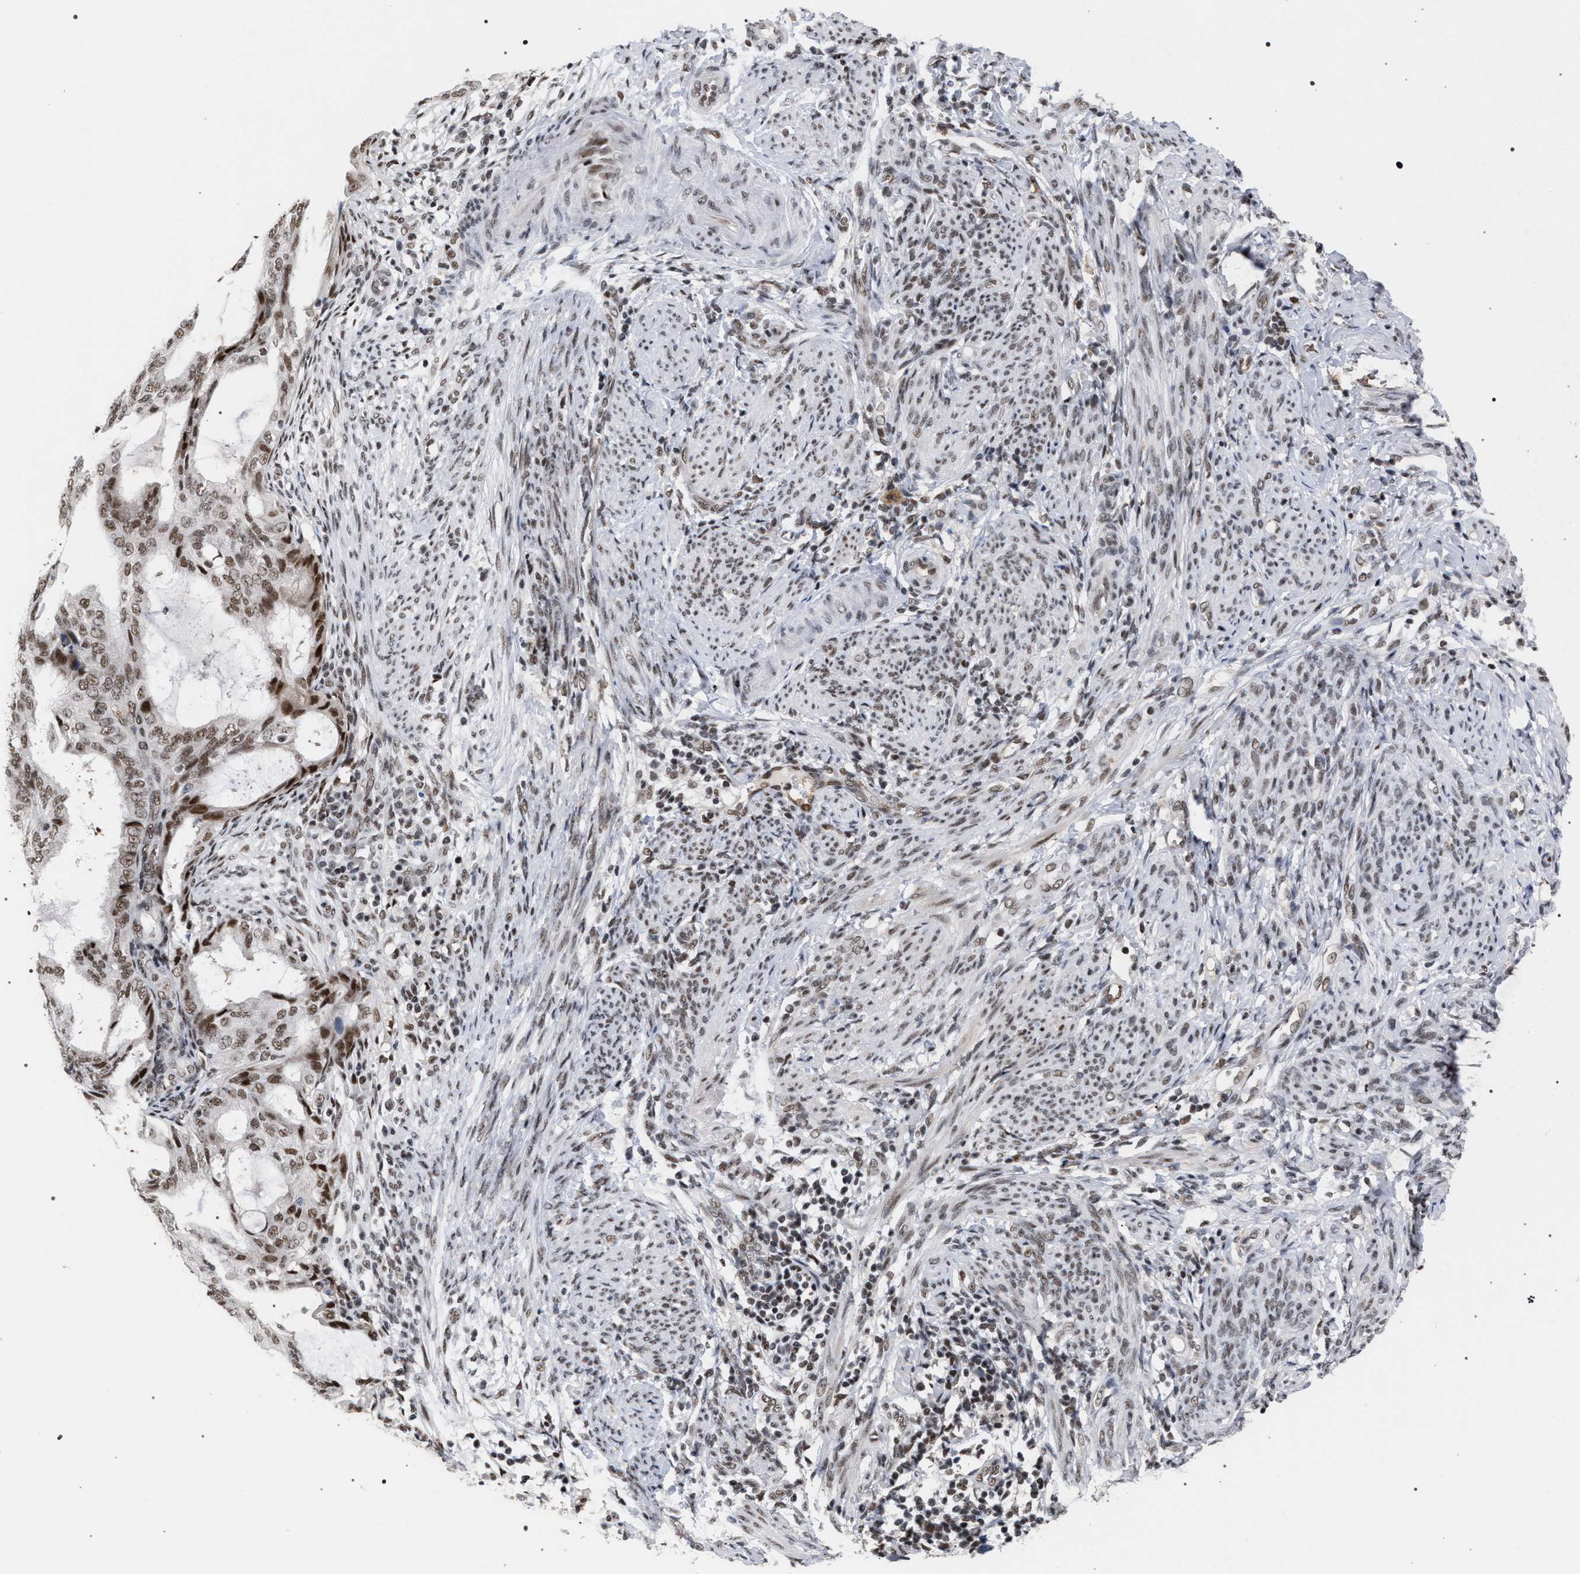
{"staining": {"intensity": "moderate", "quantity": ">75%", "location": "nuclear"}, "tissue": "endometrial cancer", "cell_type": "Tumor cells", "image_type": "cancer", "snomed": [{"axis": "morphology", "description": "Adenocarcinoma, NOS"}, {"axis": "topography", "description": "Endometrium"}], "caption": "Human adenocarcinoma (endometrial) stained with a brown dye shows moderate nuclear positive staining in approximately >75% of tumor cells.", "gene": "SCAF4", "patient": {"sex": "female", "age": 58}}